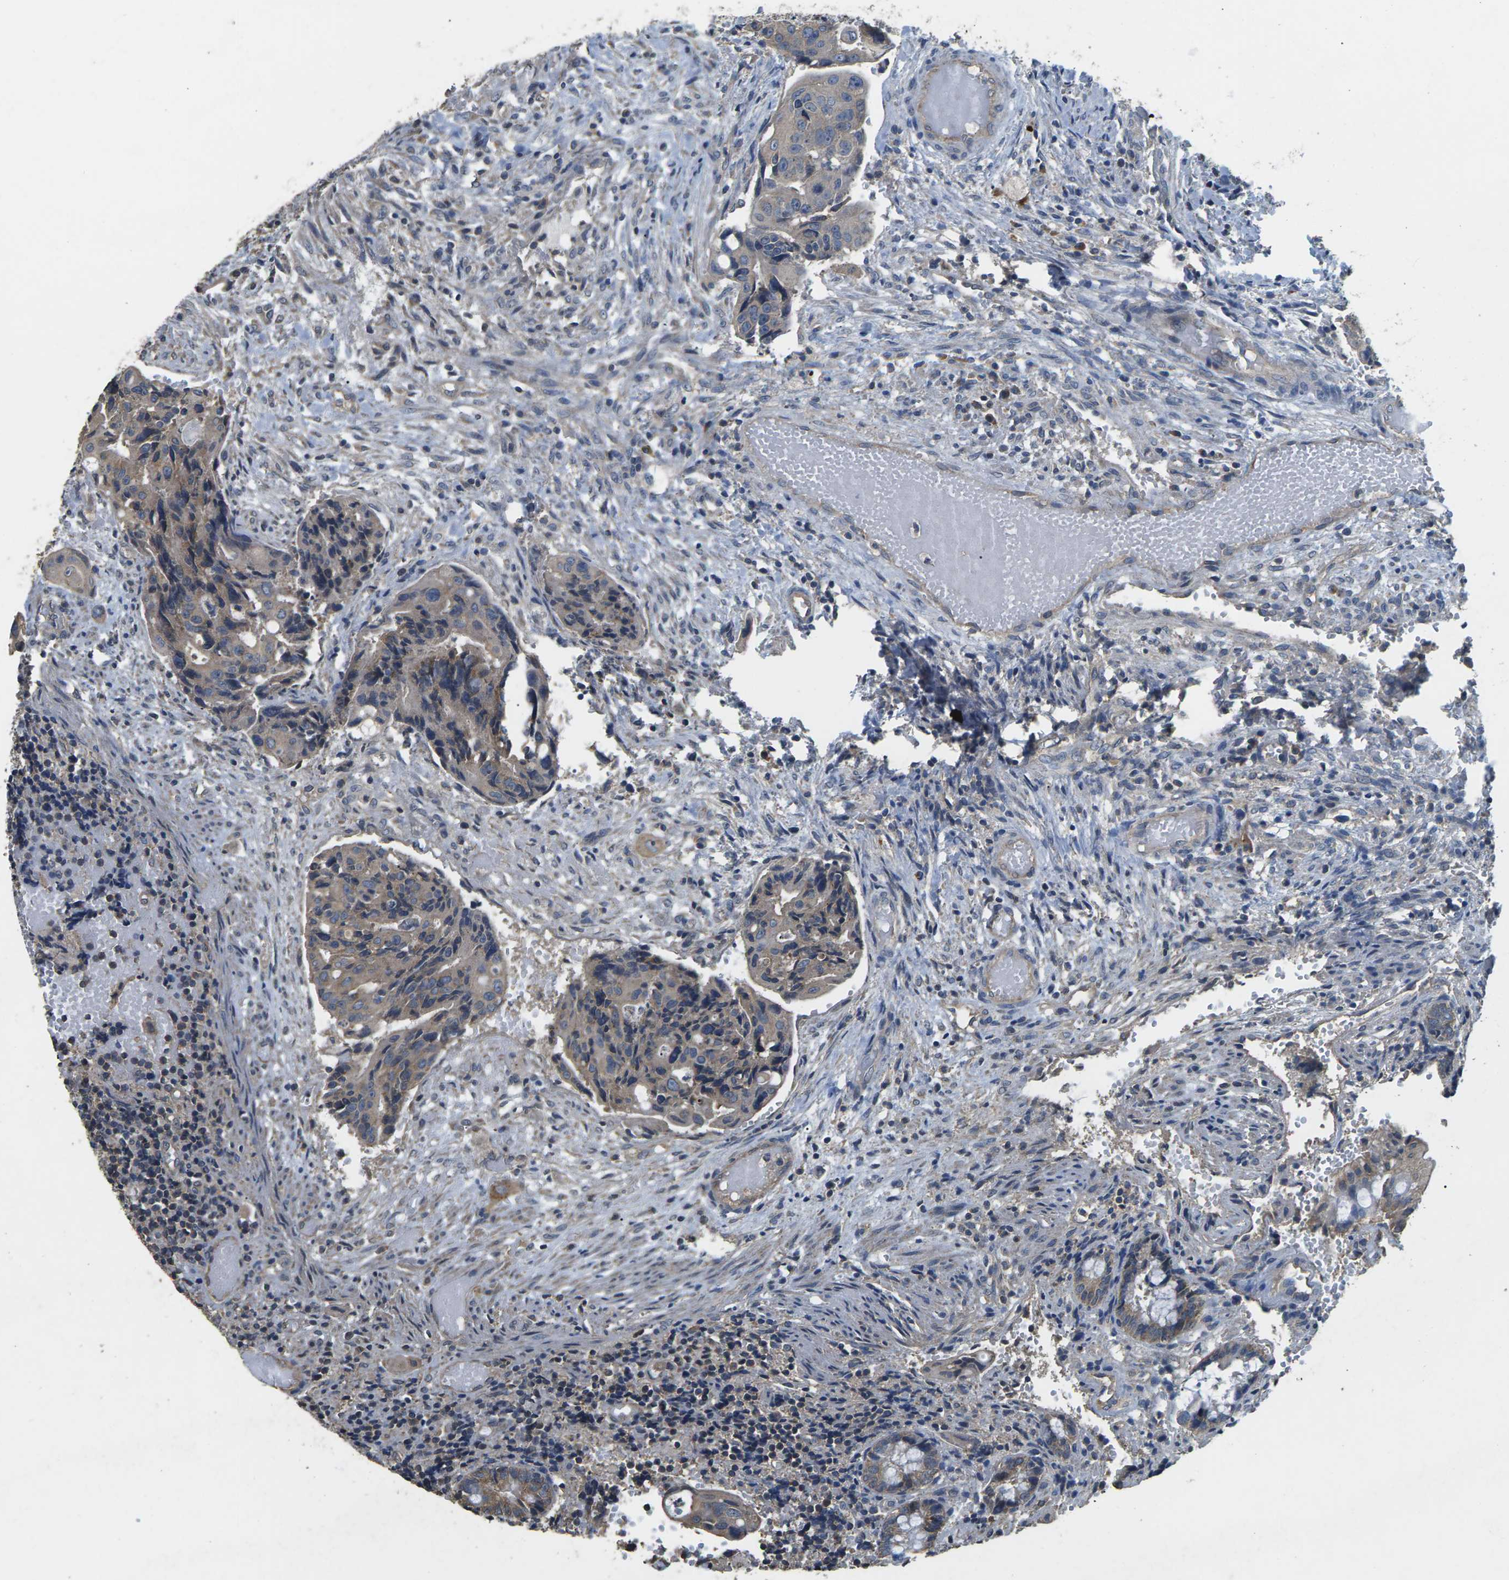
{"staining": {"intensity": "weak", "quantity": "25%-75%", "location": "cytoplasmic/membranous"}, "tissue": "colorectal cancer", "cell_type": "Tumor cells", "image_type": "cancer", "snomed": [{"axis": "morphology", "description": "Adenocarcinoma, NOS"}, {"axis": "topography", "description": "Colon"}], "caption": "The photomicrograph shows staining of colorectal adenocarcinoma, revealing weak cytoplasmic/membranous protein positivity (brown color) within tumor cells.", "gene": "B4GAT1", "patient": {"sex": "female", "age": 57}}